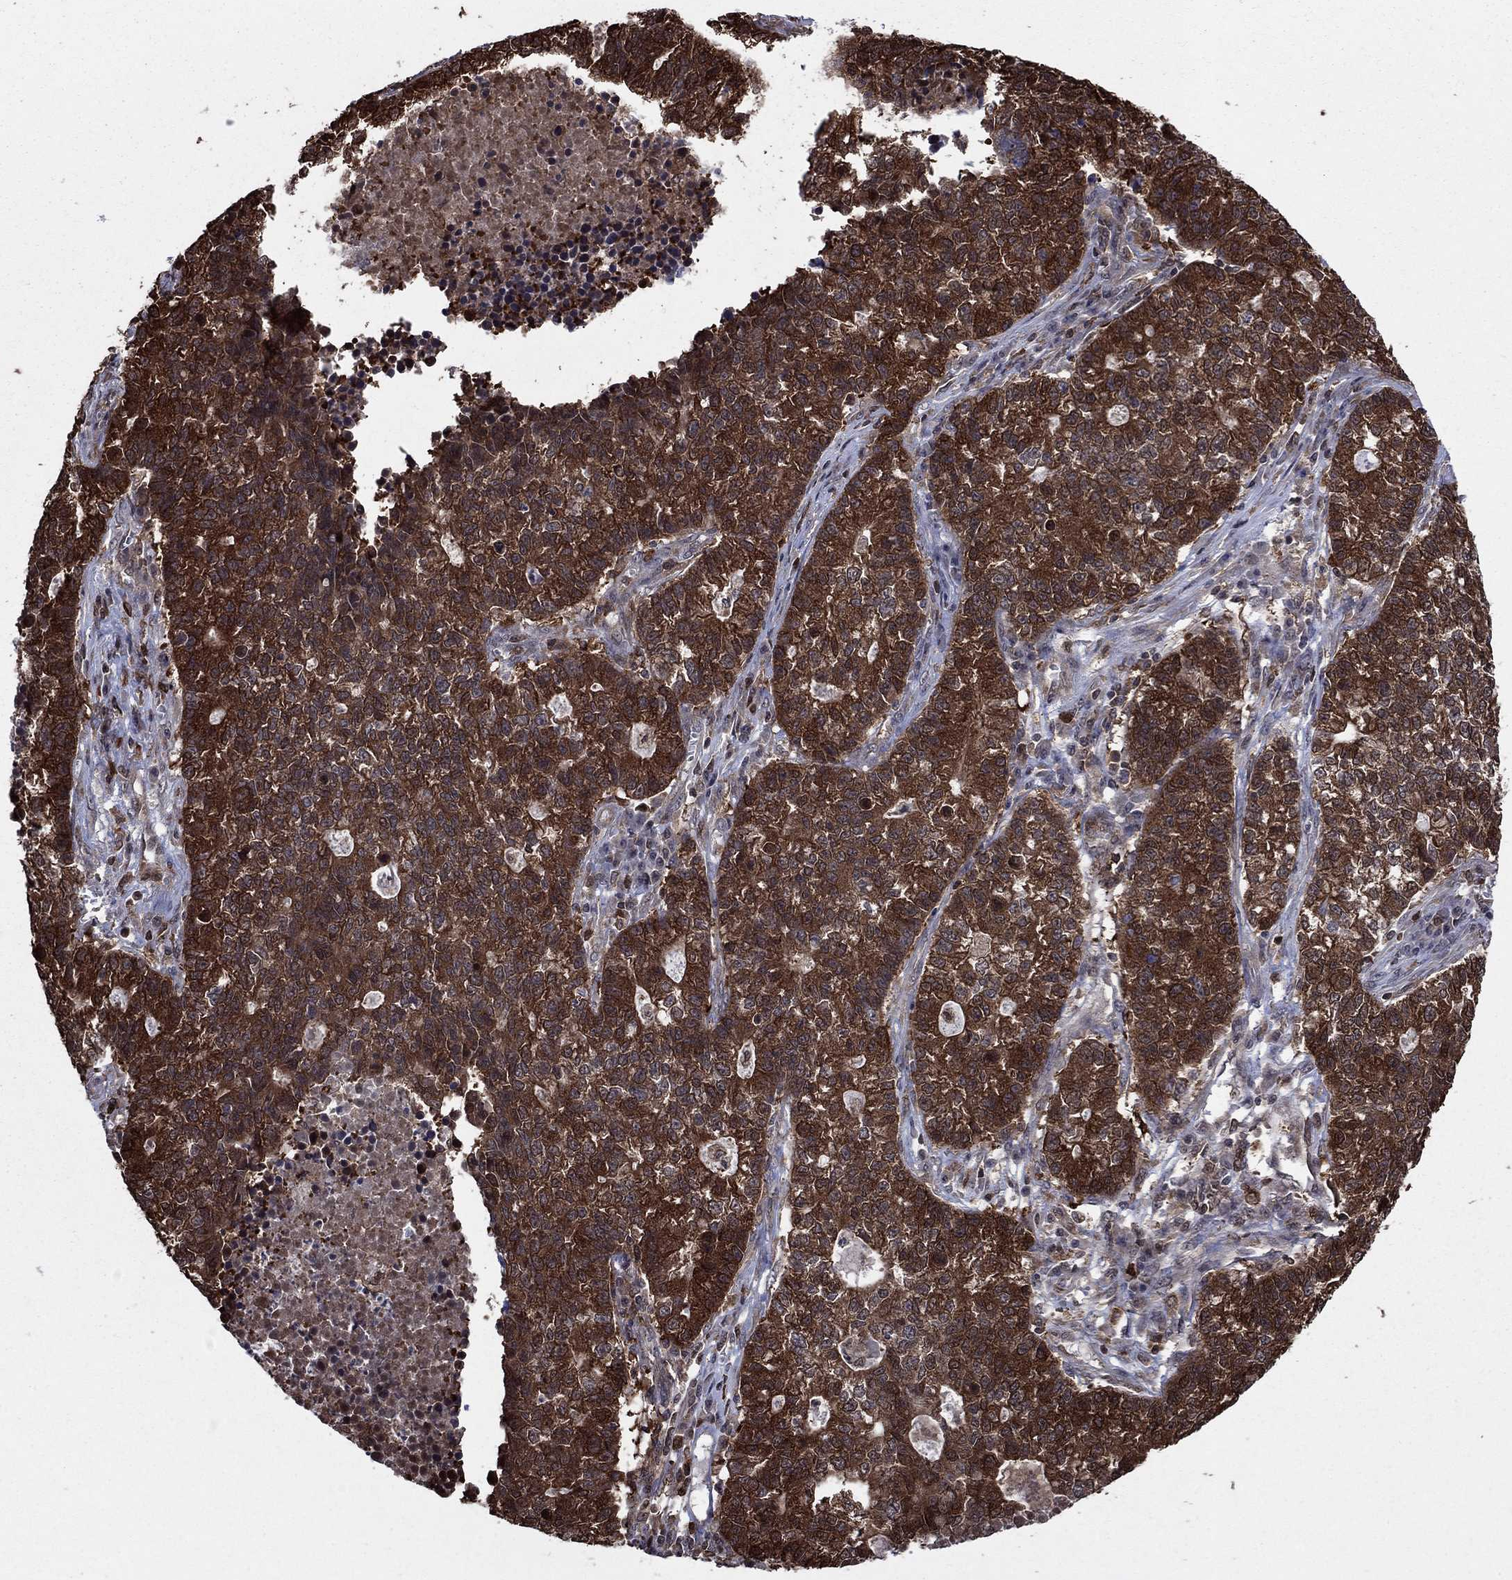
{"staining": {"intensity": "strong", "quantity": ">75%", "location": "cytoplasmic/membranous"}, "tissue": "lung cancer", "cell_type": "Tumor cells", "image_type": "cancer", "snomed": [{"axis": "morphology", "description": "Adenocarcinoma, NOS"}, {"axis": "topography", "description": "Lung"}], "caption": "Protein staining of lung cancer (adenocarcinoma) tissue reveals strong cytoplasmic/membranous positivity in approximately >75% of tumor cells.", "gene": "CACYBP", "patient": {"sex": "male", "age": 57}}